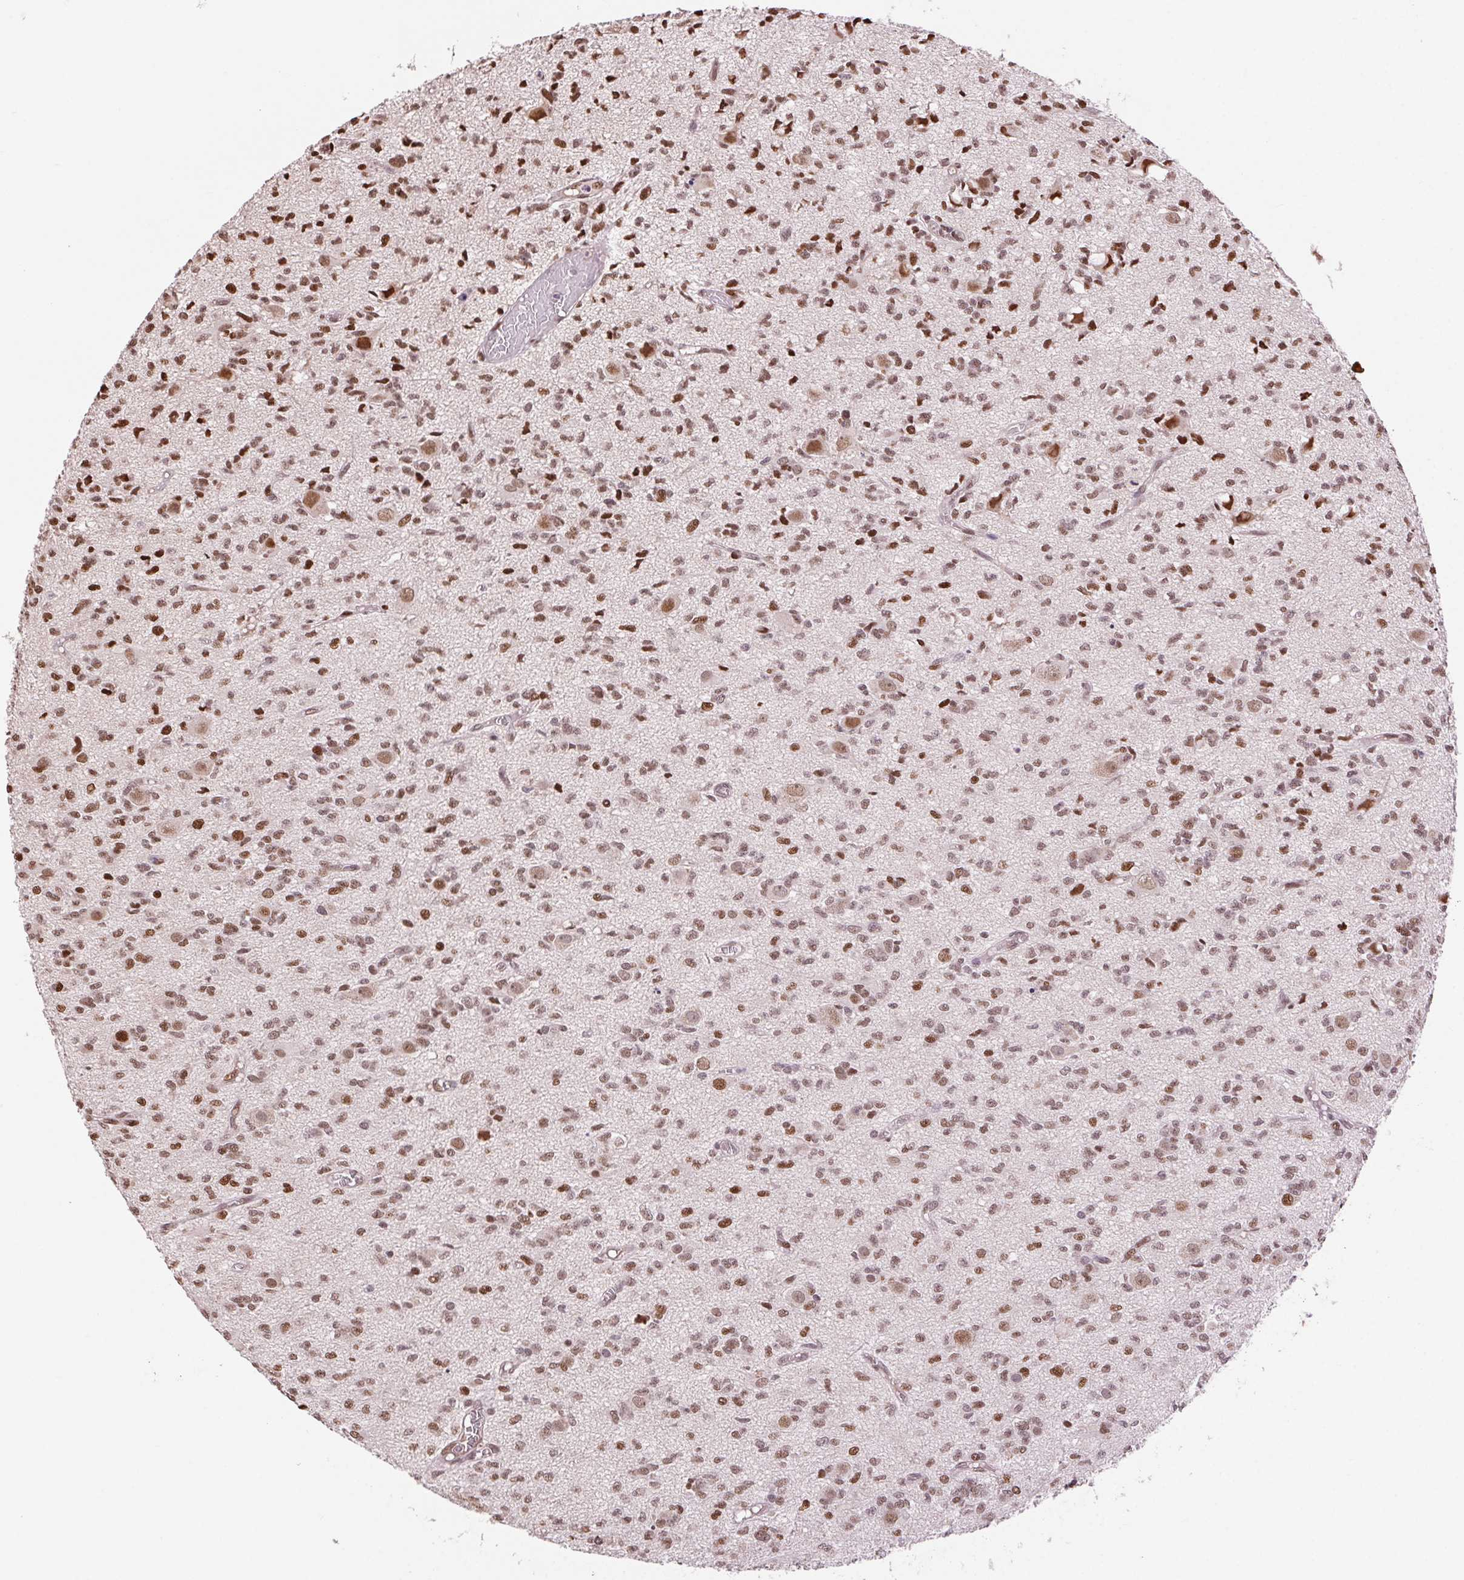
{"staining": {"intensity": "moderate", "quantity": ">75%", "location": "nuclear"}, "tissue": "glioma", "cell_type": "Tumor cells", "image_type": "cancer", "snomed": [{"axis": "morphology", "description": "Glioma, malignant, Low grade"}, {"axis": "topography", "description": "Brain"}], "caption": "DAB immunohistochemical staining of human glioma displays moderate nuclear protein positivity in approximately >75% of tumor cells. The staining is performed using DAB brown chromogen to label protein expression. The nuclei are counter-stained blue using hematoxylin.", "gene": "RAD23A", "patient": {"sex": "male", "age": 64}}